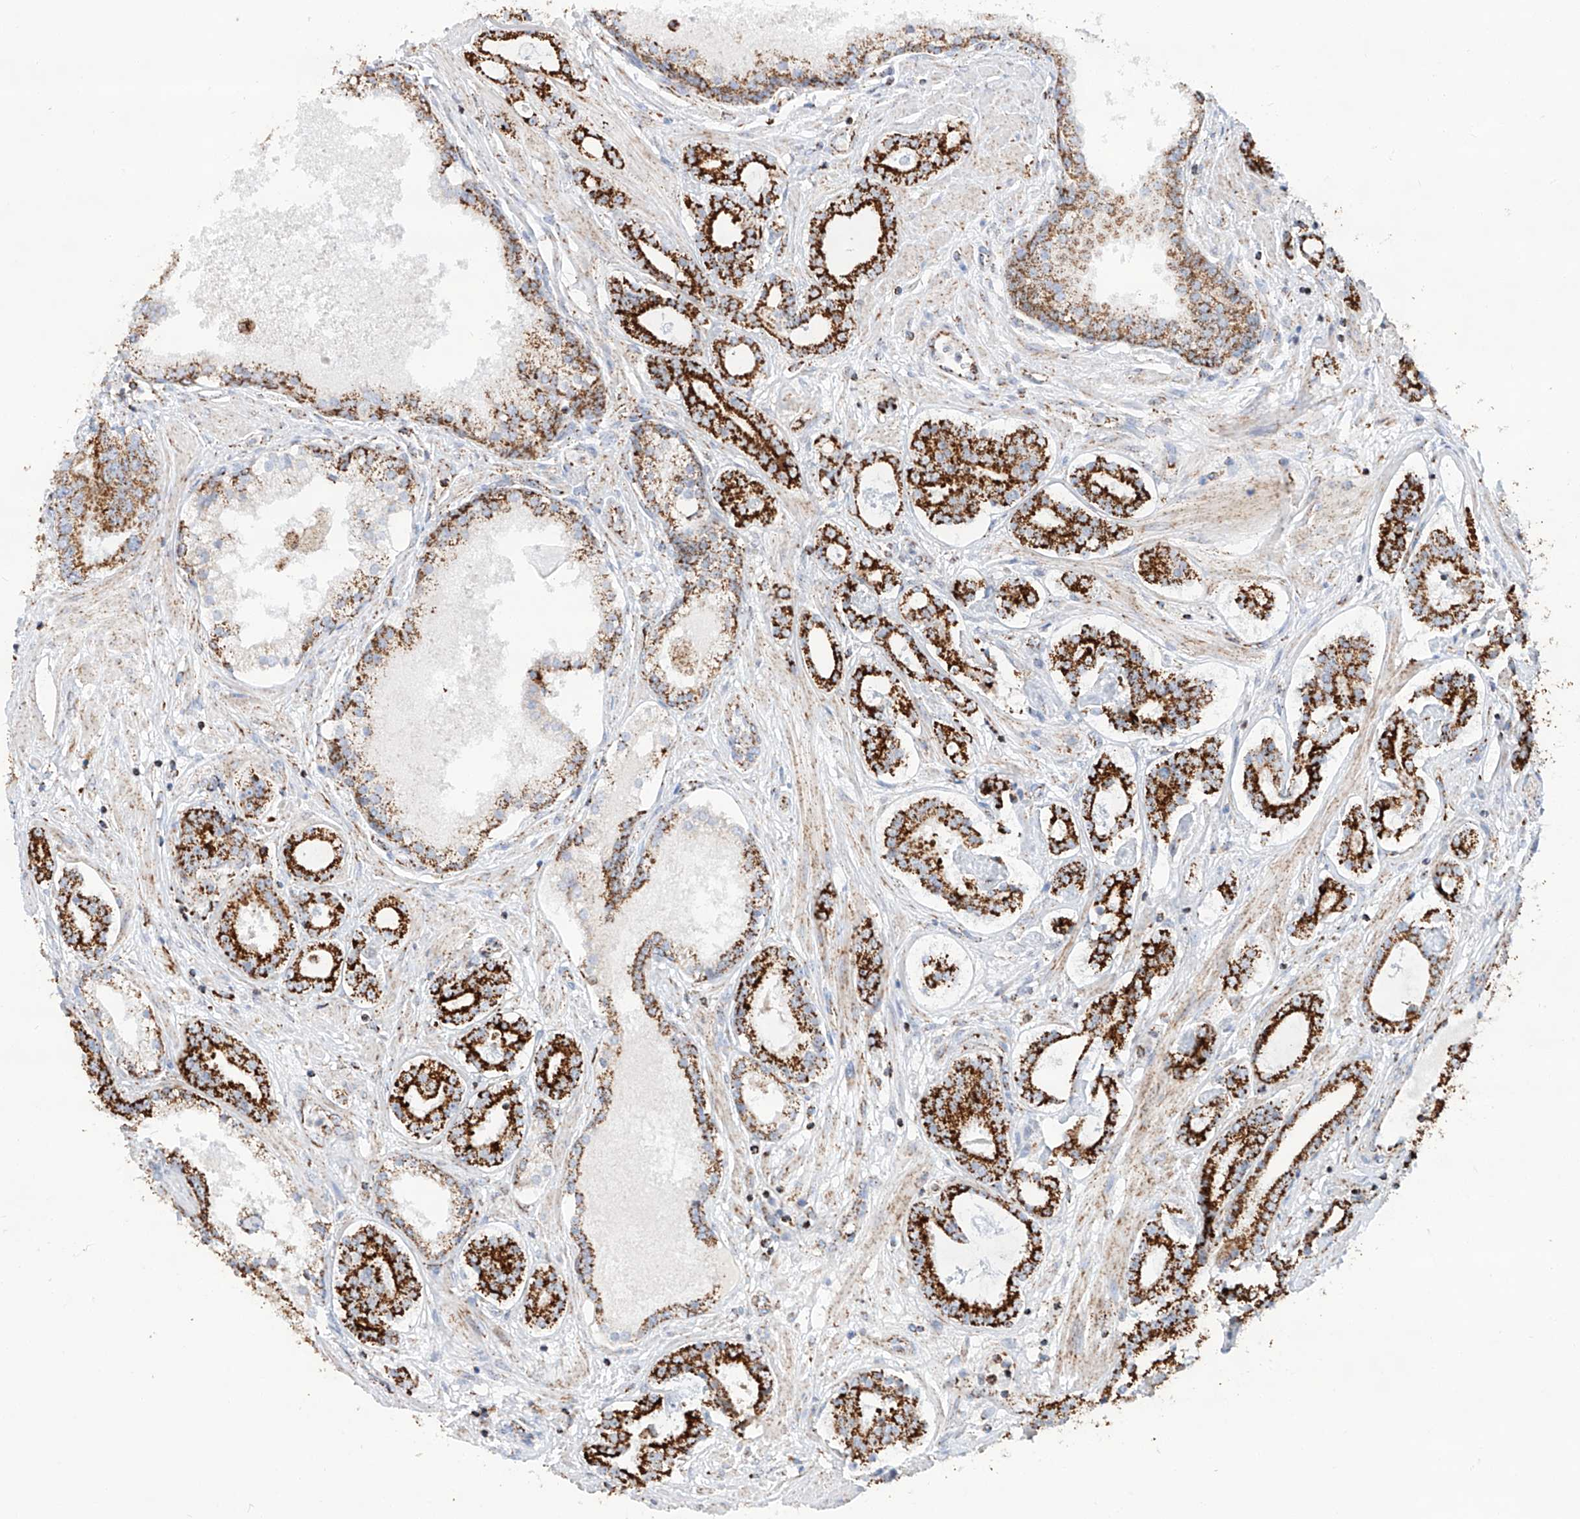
{"staining": {"intensity": "strong", "quantity": ">75%", "location": "cytoplasmic/membranous"}, "tissue": "prostate cancer", "cell_type": "Tumor cells", "image_type": "cancer", "snomed": [{"axis": "morphology", "description": "Adenocarcinoma, High grade"}, {"axis": "topography", "description": "Prostate"}], "caption": "Prostate cancer (adenocarcinoma (high-grade)) stained for a protein (brown) displays strong cytoplasmic/membranous positive staining in approximately >75% of tumor cells.", "gene": "TTC27", "patient": {"sex": "male", "age": 58}}